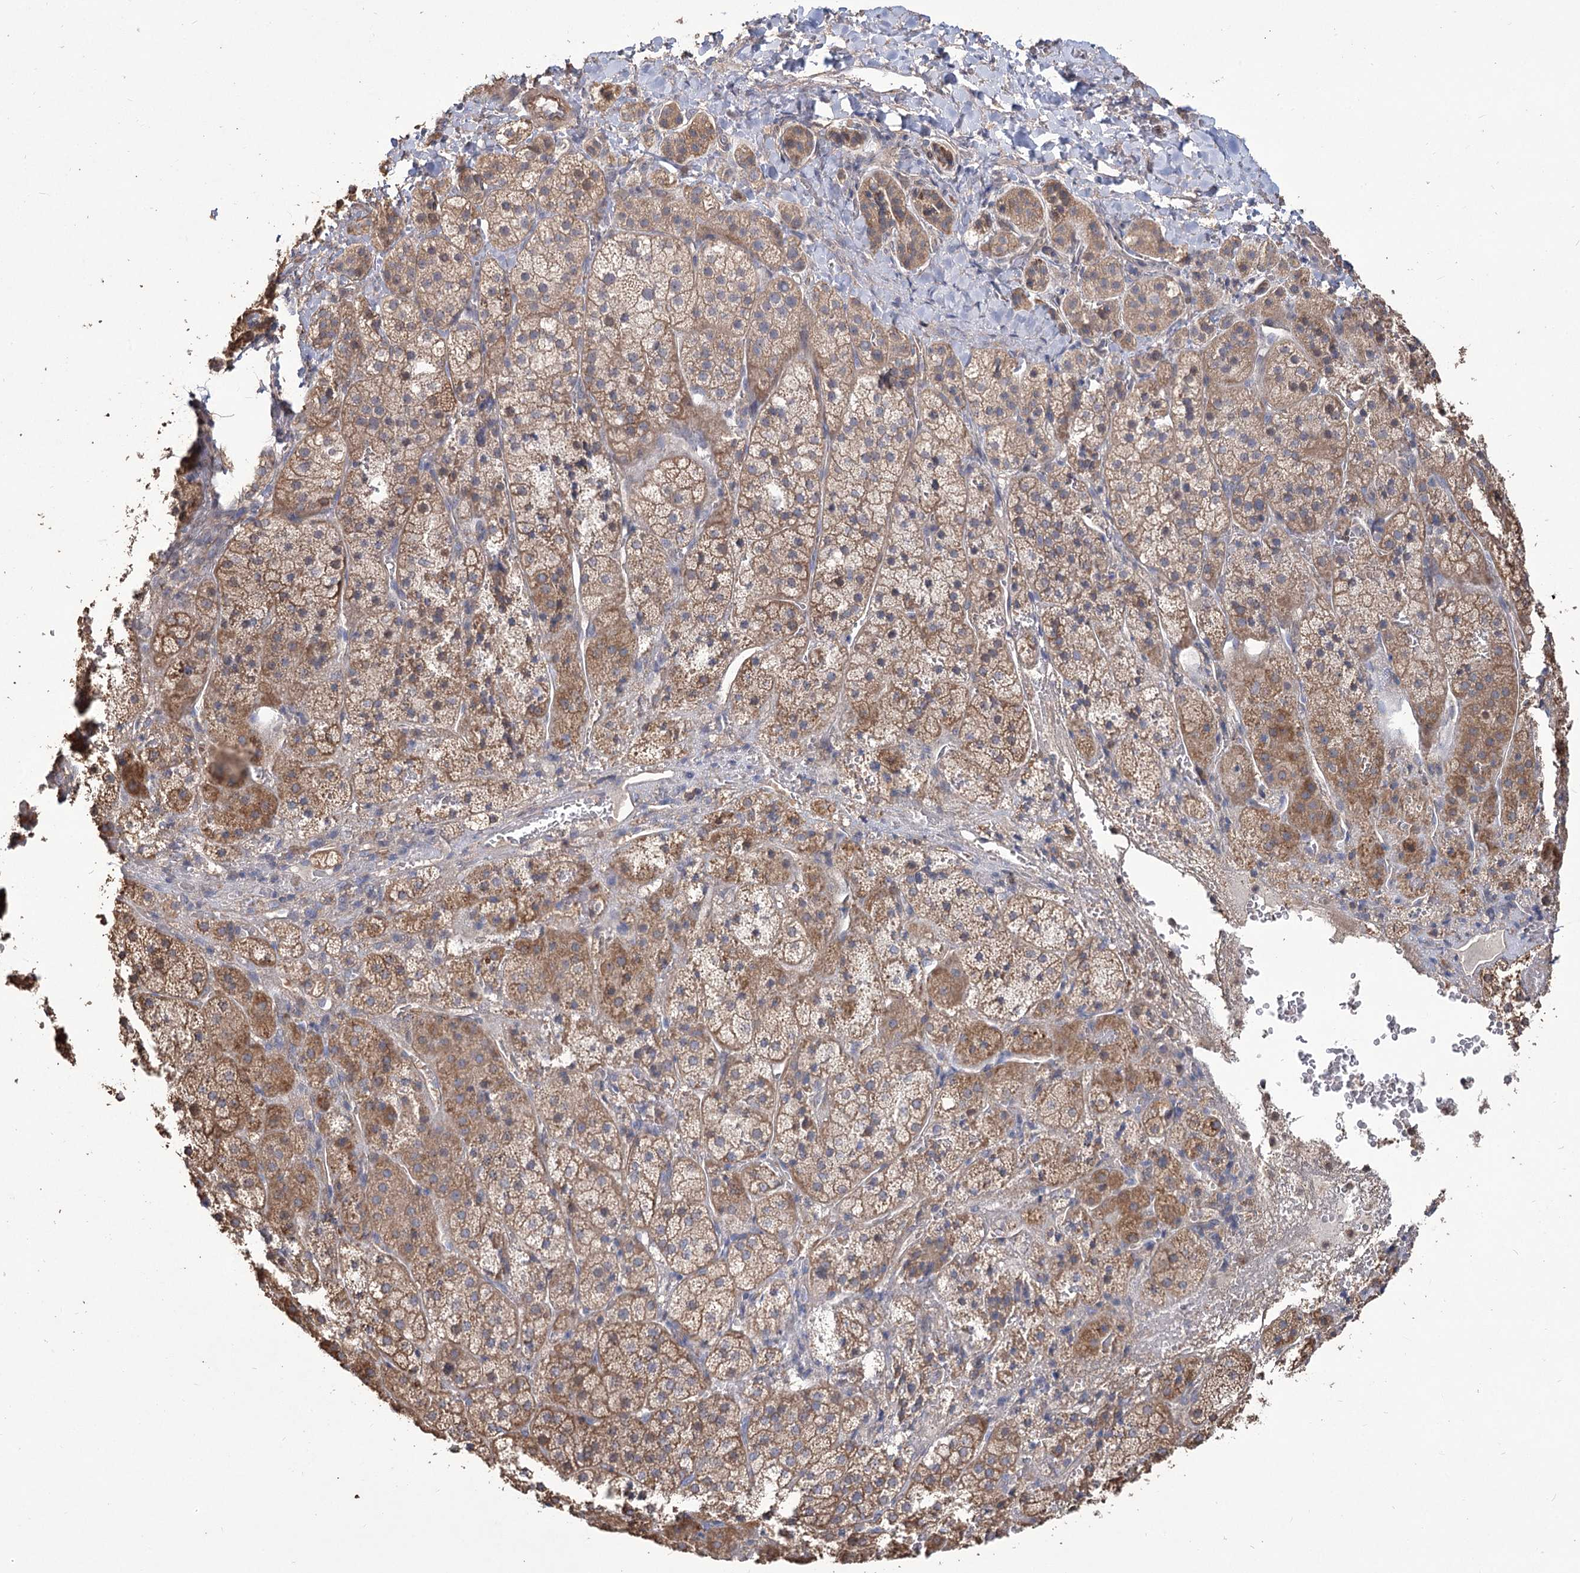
{"staining": {"intensity": "moderate", "quantity": ">75%", "location": "cytoplasmic/membranous"}, "tissue": "adrenal gland", "cell_type": "Glandular cells", "image_type": "normal", "snomed": [{"axis": "morphology", "description": "Normal tissue, NOS"}, {"axis": "topography", "description": "Adrenal gland"}], "caption": "The histopathology image reveals immunohistochemical staining of normal adrenal gland. There is moderate cytoplasmic/membranous positivity is seen in about >75% of glandular cells.", "gene": "STK17B", "patient": {"sex": "female", "age": 44}}